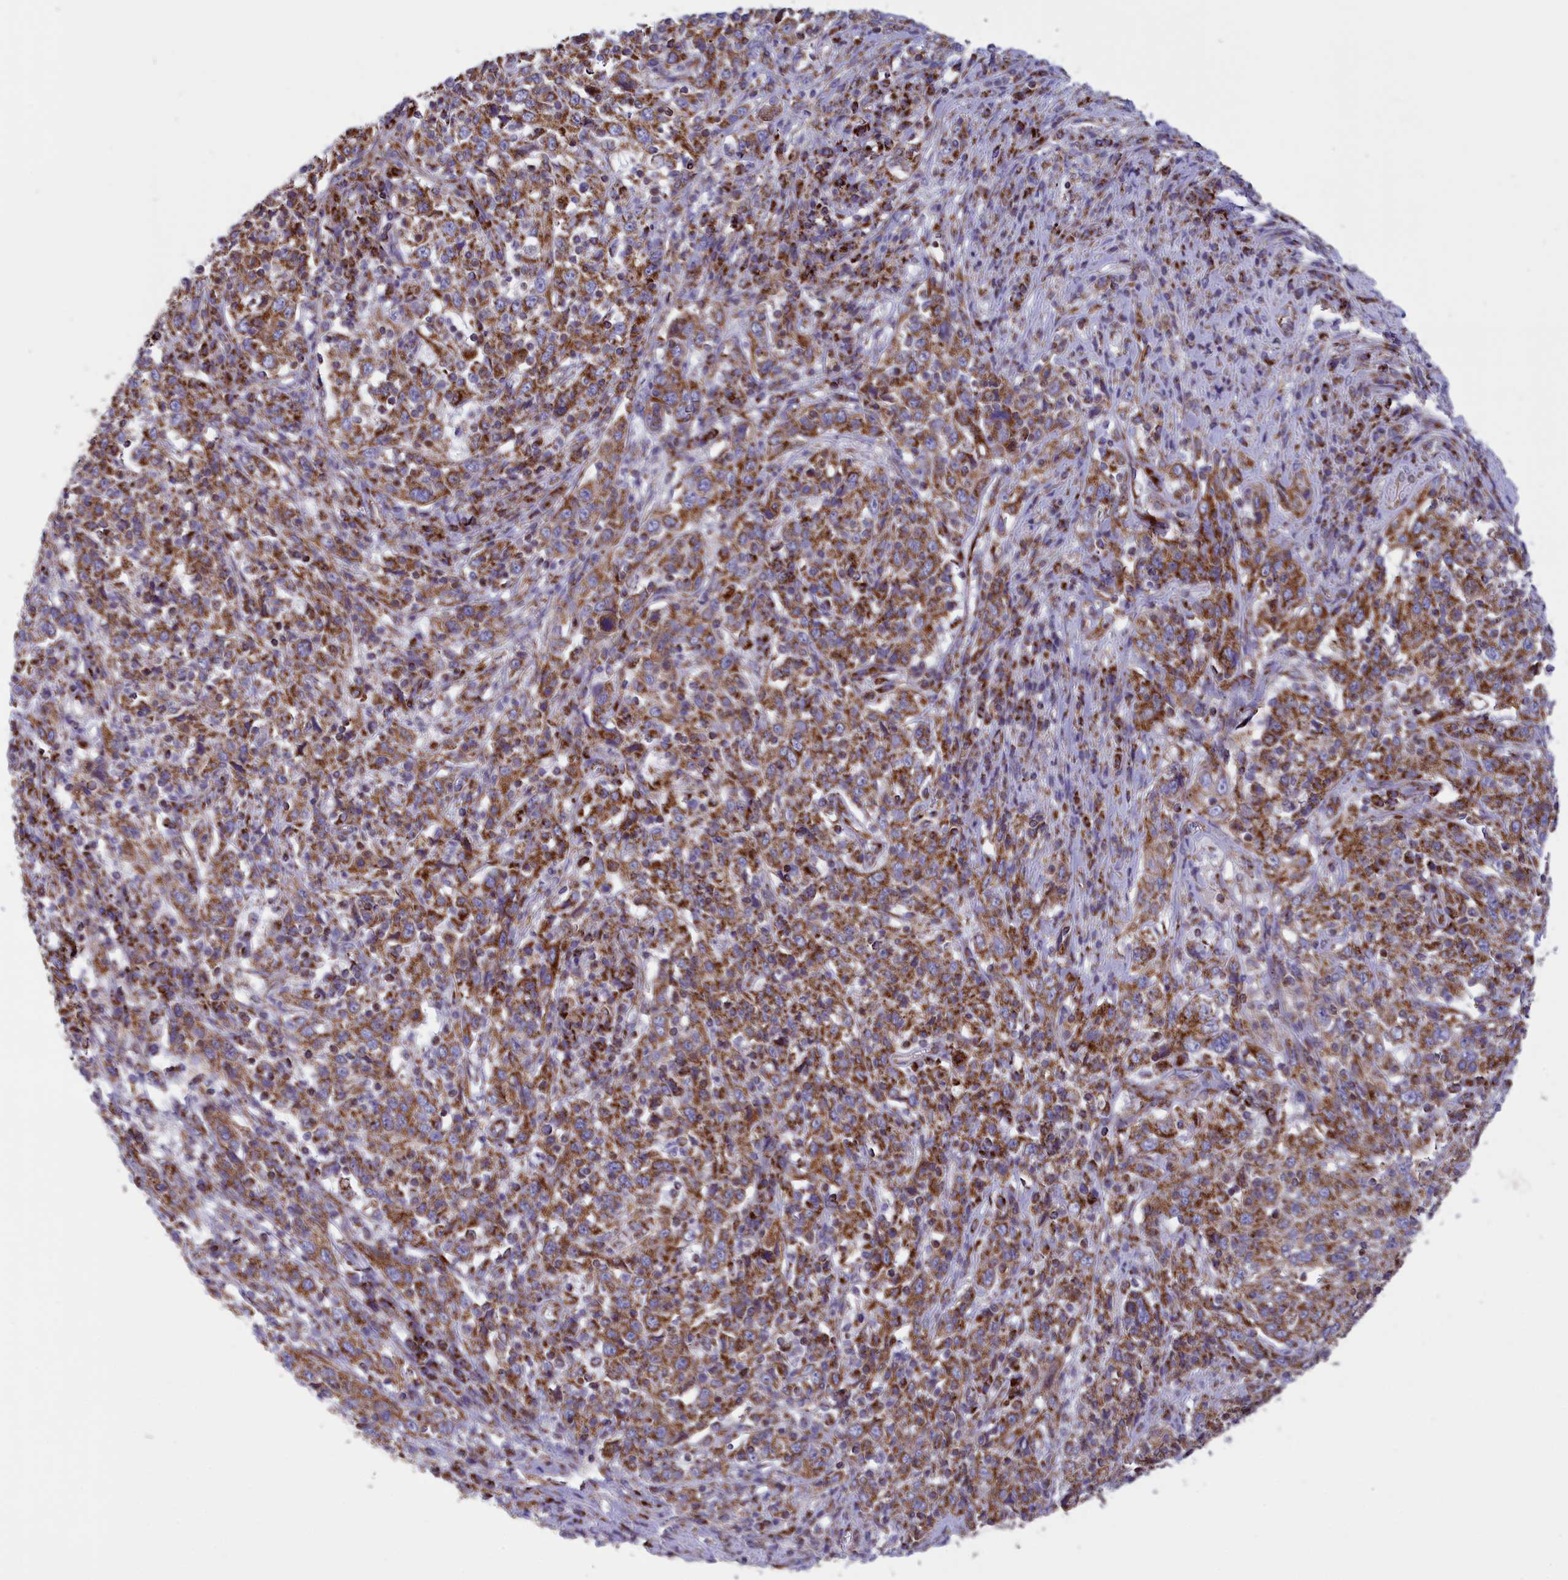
{"staining": {"intensity": "strong", "quantity": ">75%", "location": "cytoplasmic/membranous"}, "tissue": "cervical cancer", "cell_type": "Tumor cells", "image_type": "cancer", "snomed": [{"axis": "morphology", "description": "Squamous cell carcinoma, NOS"}, {"axis": "topography", "description": "Cervix"}], "caption": "Immunohistochemistry of cervical cancer shows high levels of strong cytoplasmic/membranous staining in approximately >75% of tumor cells.", "gene": "ISOC2", "patient": {"sex": "female", "age": 46}}